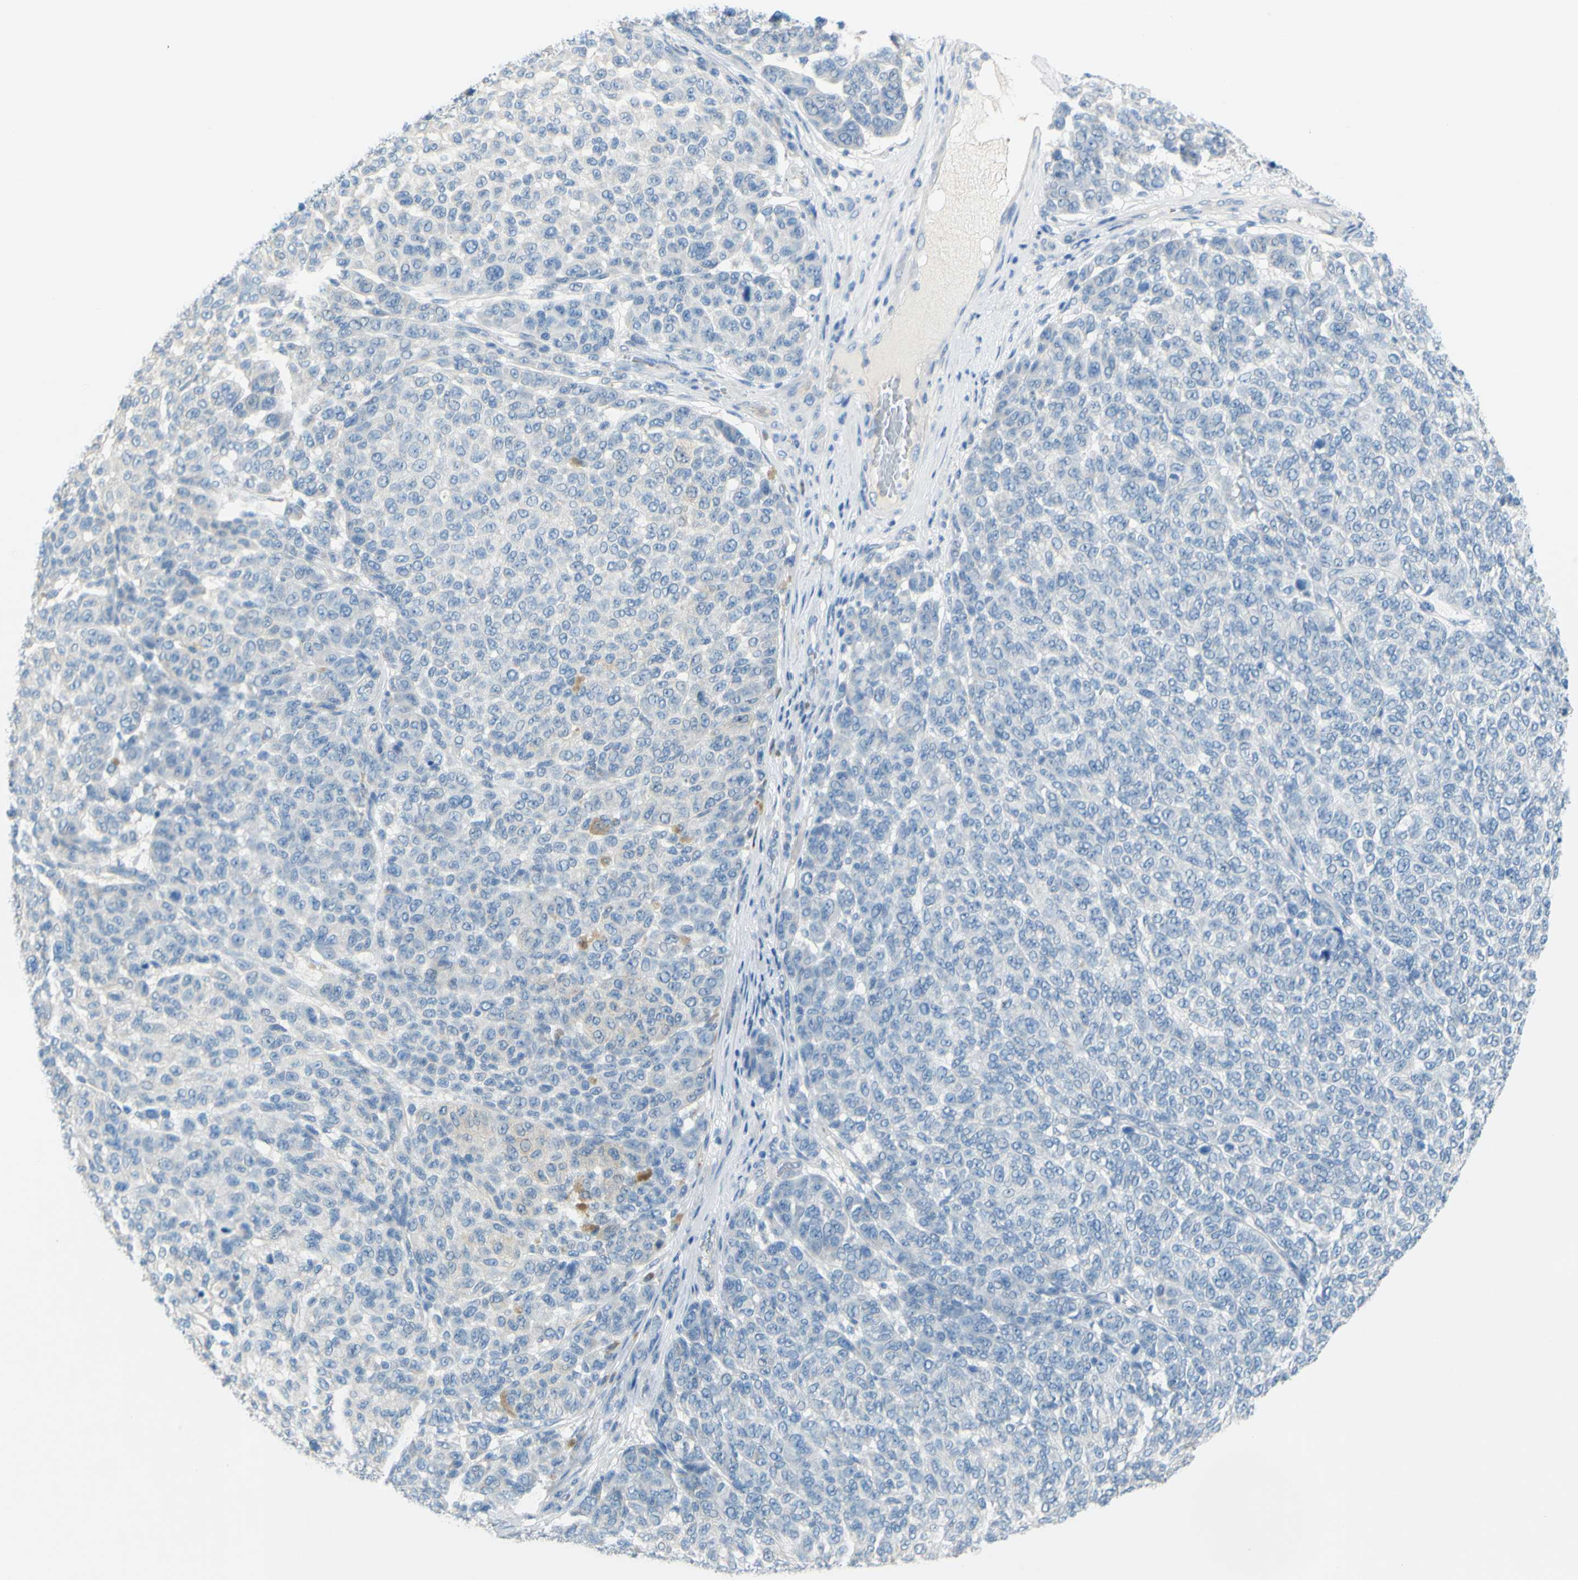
{"staining": {"intensity": "negative", "quantity": "none", "location": "none"}, "tissue": "melanoma", "cell_type": "Tumor cells", "image_type": "cancer", "snomed": [{"axis": "morphology", "description": "Malignant melanoma, NOS"}, {"axis": "topography", "description": "Skin"}], "caption": "Melanoma was stained to show a protein in brown. There is no significant expression in tumor cells.", "gene": "SLC1A2", "patient": {"sex": "male", "age": 59}}